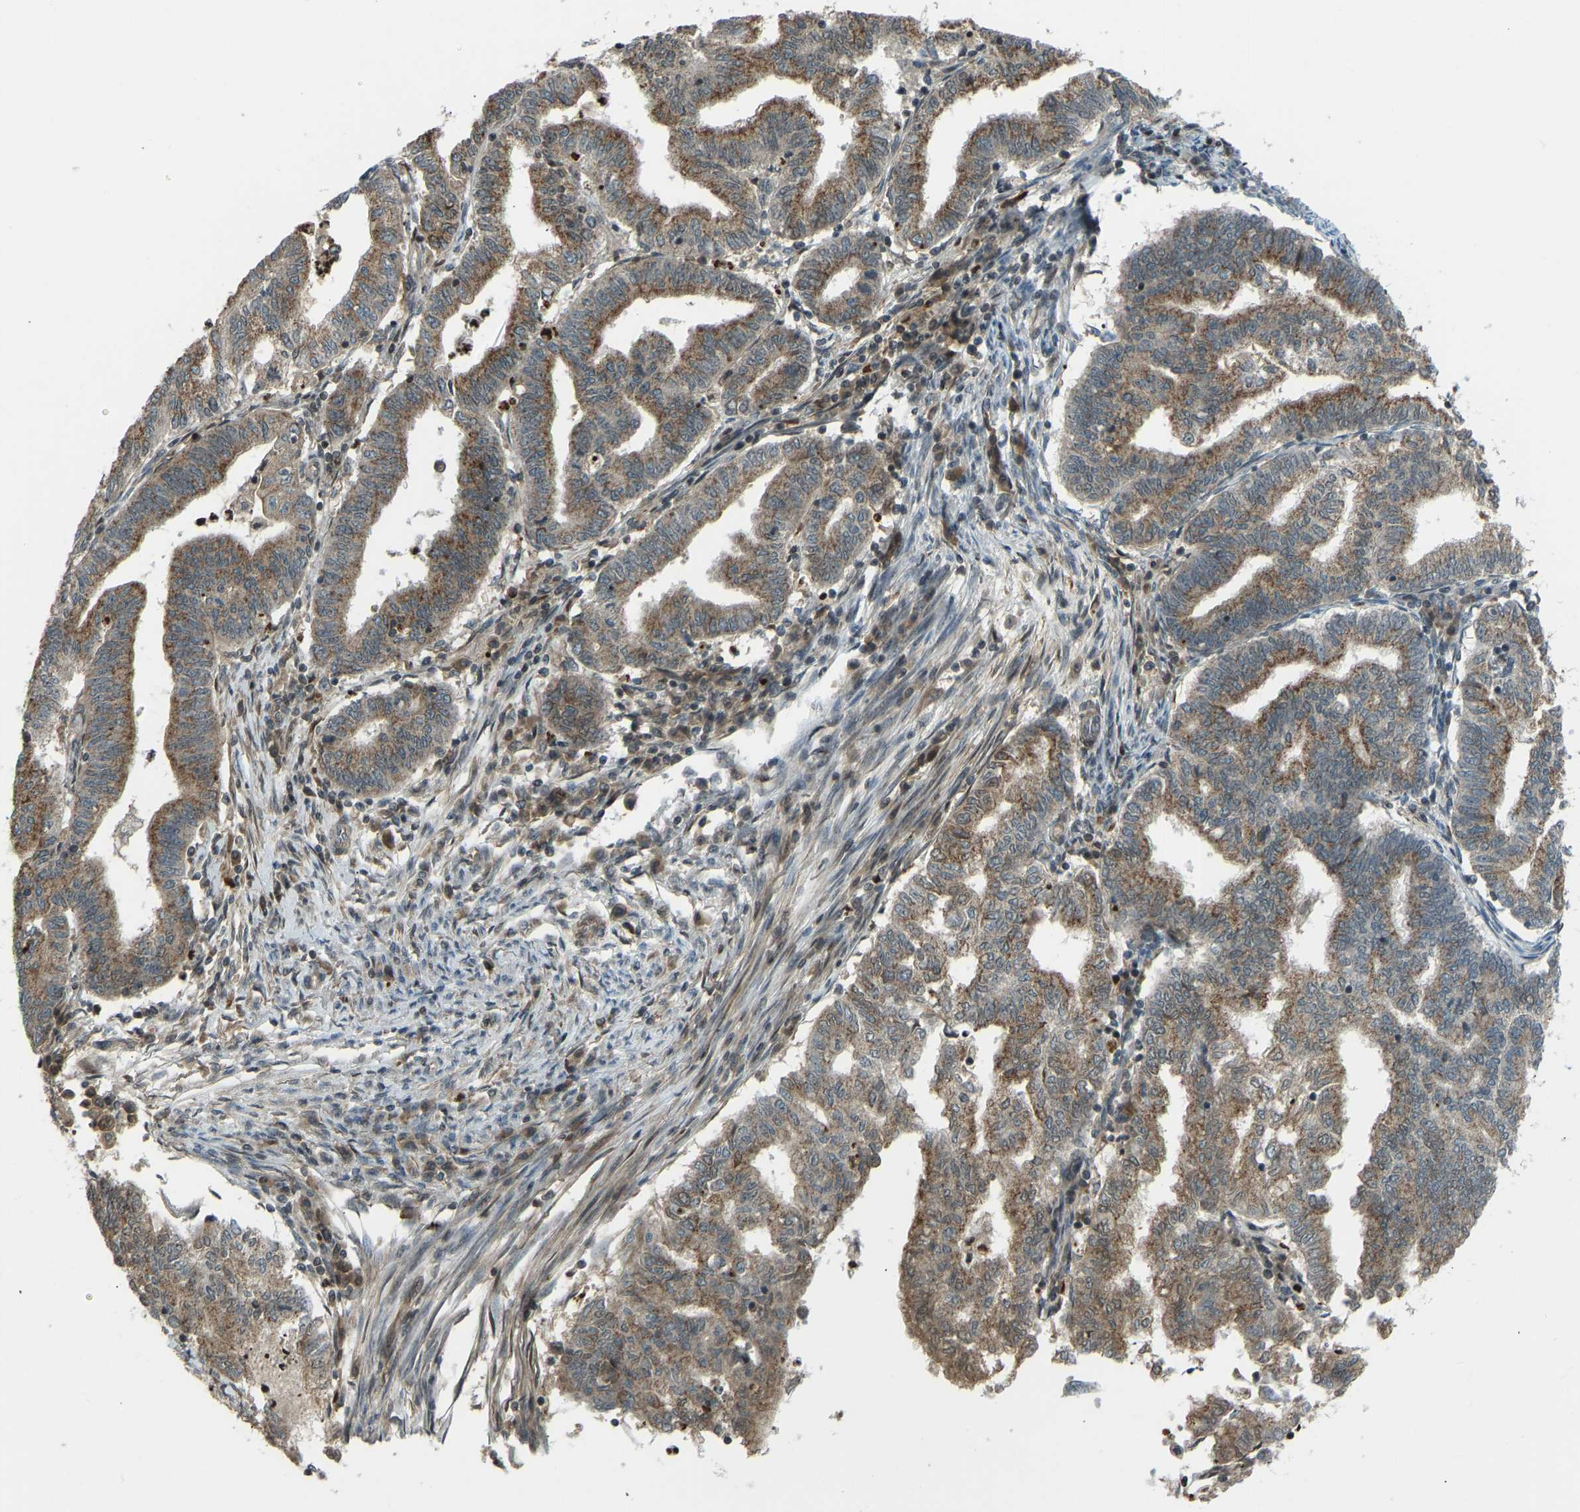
{"staining": {"intensity": "moderate", "quantity": ">75%", "location": "cytoplasmic/membranous"}, "tissue": "endometrial cancer", "cell_type": "Tumor cells", "image_type": "cancer", "snomed": [{"axis": "morphology", "description": "Polyp, NOS"}, {"axis": "morphology", "description": "Adenocarcinoma, NOS"}, {"axis": "morphology", "description": "Adenoma, NOS"}, {"axis": "topography", "description": "Endometrium"}], "caption": "Immunohistochemical staining of polyp (endometrial) shows medium levels of moderate cytoplasmic/membranous protein expression in about >75% of tumor cells. Immunohistochemistry (ihc) stains the protein of interest in brown and the nuclei are stained blue.", "gene": "SVOPL", "patient": {"sex": "female", "age": 79}}